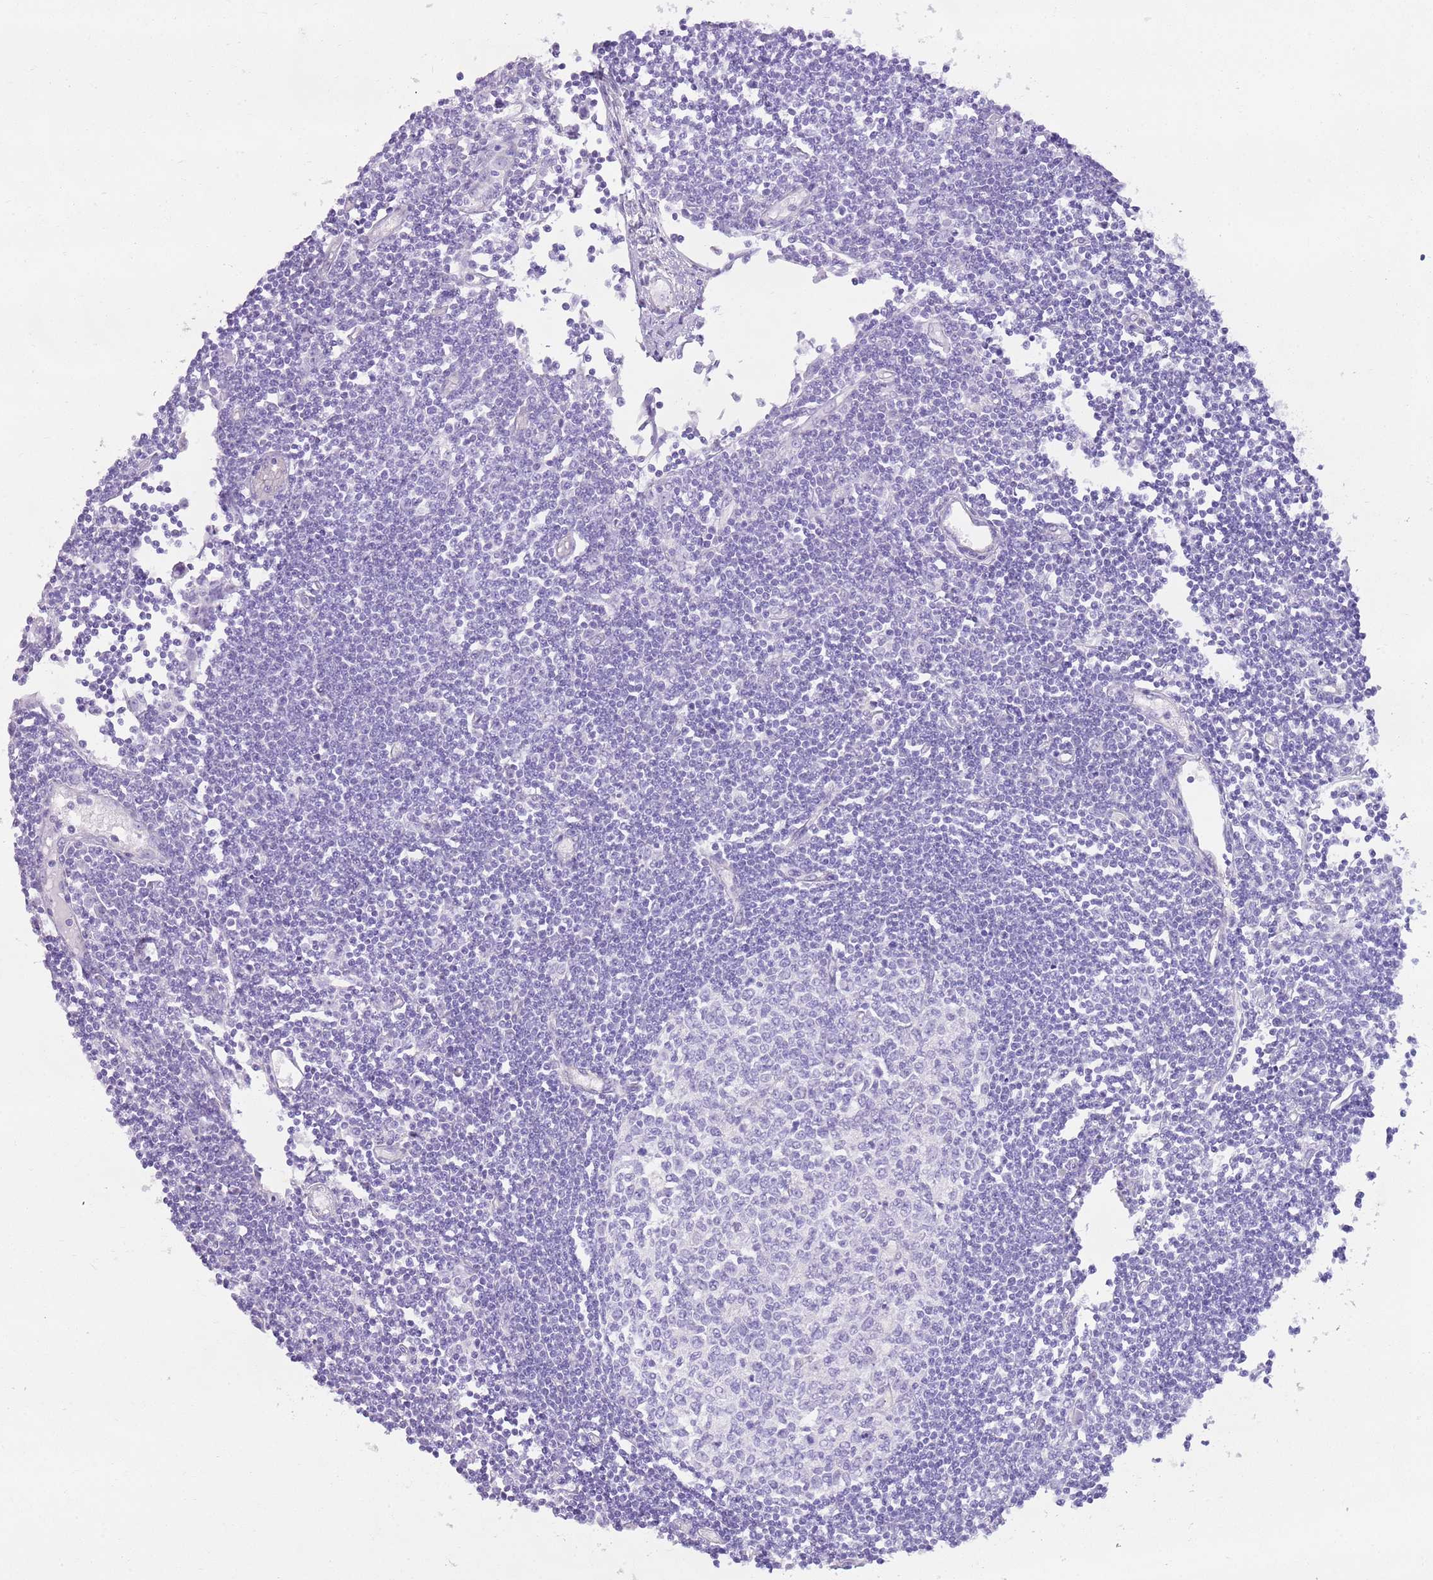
{"staining": {"intensity": "negative", "quantity": "none", "location": "none"}, "tissue": "lymph node", "cell_type": "Germinal center cells", "image_type": "normal", "snomed": [{"axis": "morphology", "description": "Normal tissue, NOS"}, {"axis": "topography", "description": "Lymph node"}], "caption": "This is a image of IHC staining of normal lymph node, which shows no staining in germinal center cells.", "gene": "CD177", "patient": {"sex": "female", "age": 11}}